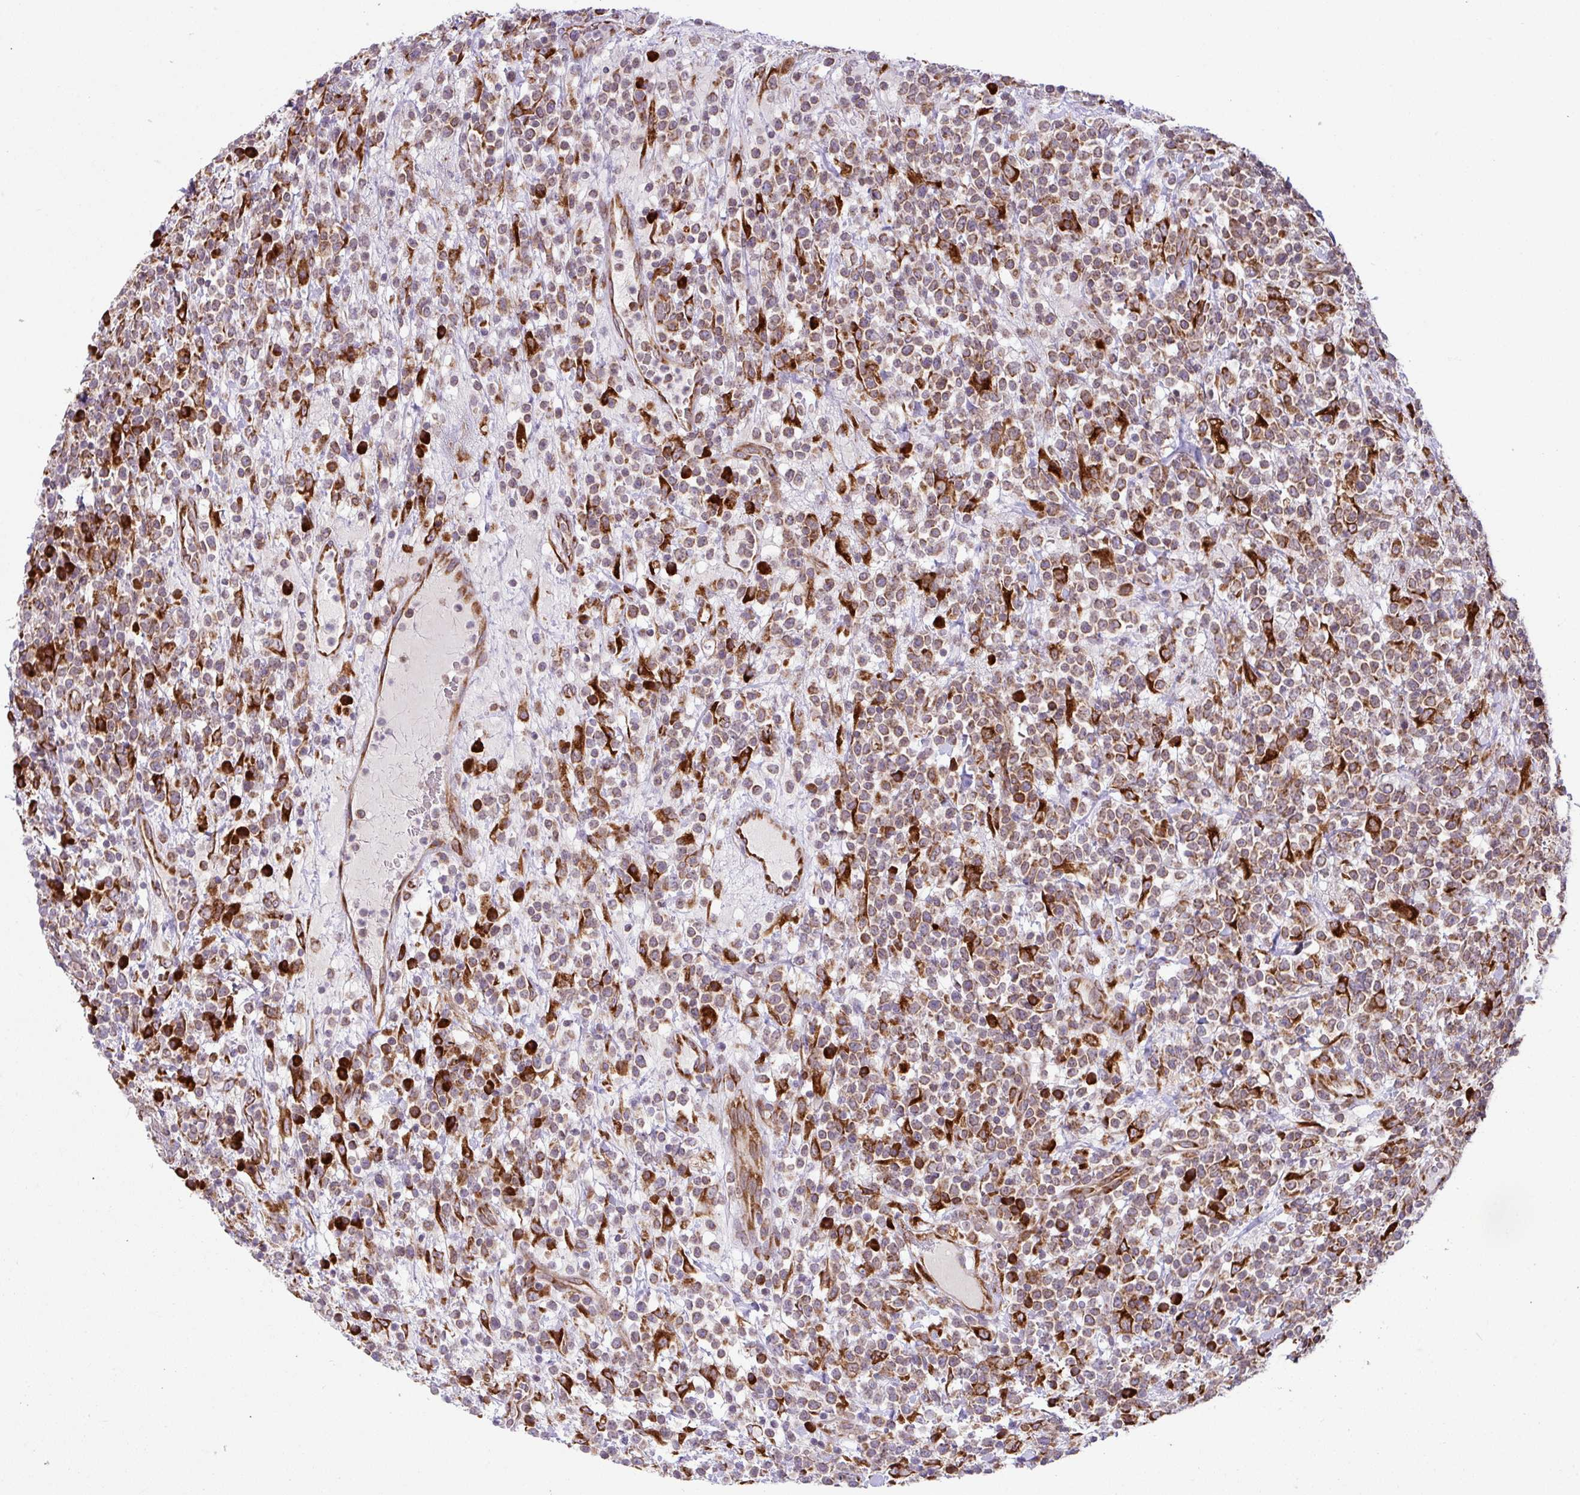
{"staining": {"intensity": "moderate", "quantity": ">75%", "location": "cytoplasmic/membranous"}, "tissue": "lymphoma", "cell_type": "Tumor cells", "image_type": "cancer", "snomed": [{"axis": "morphology", "description": "Malignant lymphoma, non-Hodgkin's type, High grade"}, {"axis": "topography", "description": "Colon"}], "caption": "Lymphoma was stained to show a protein in brown. There is medium levels of moderate cytoplasmic/membranous positivity in approximately >75% of tumor cells.", "gene": "SLC39A7", "patient": {"sex": "female", "age": 53}}